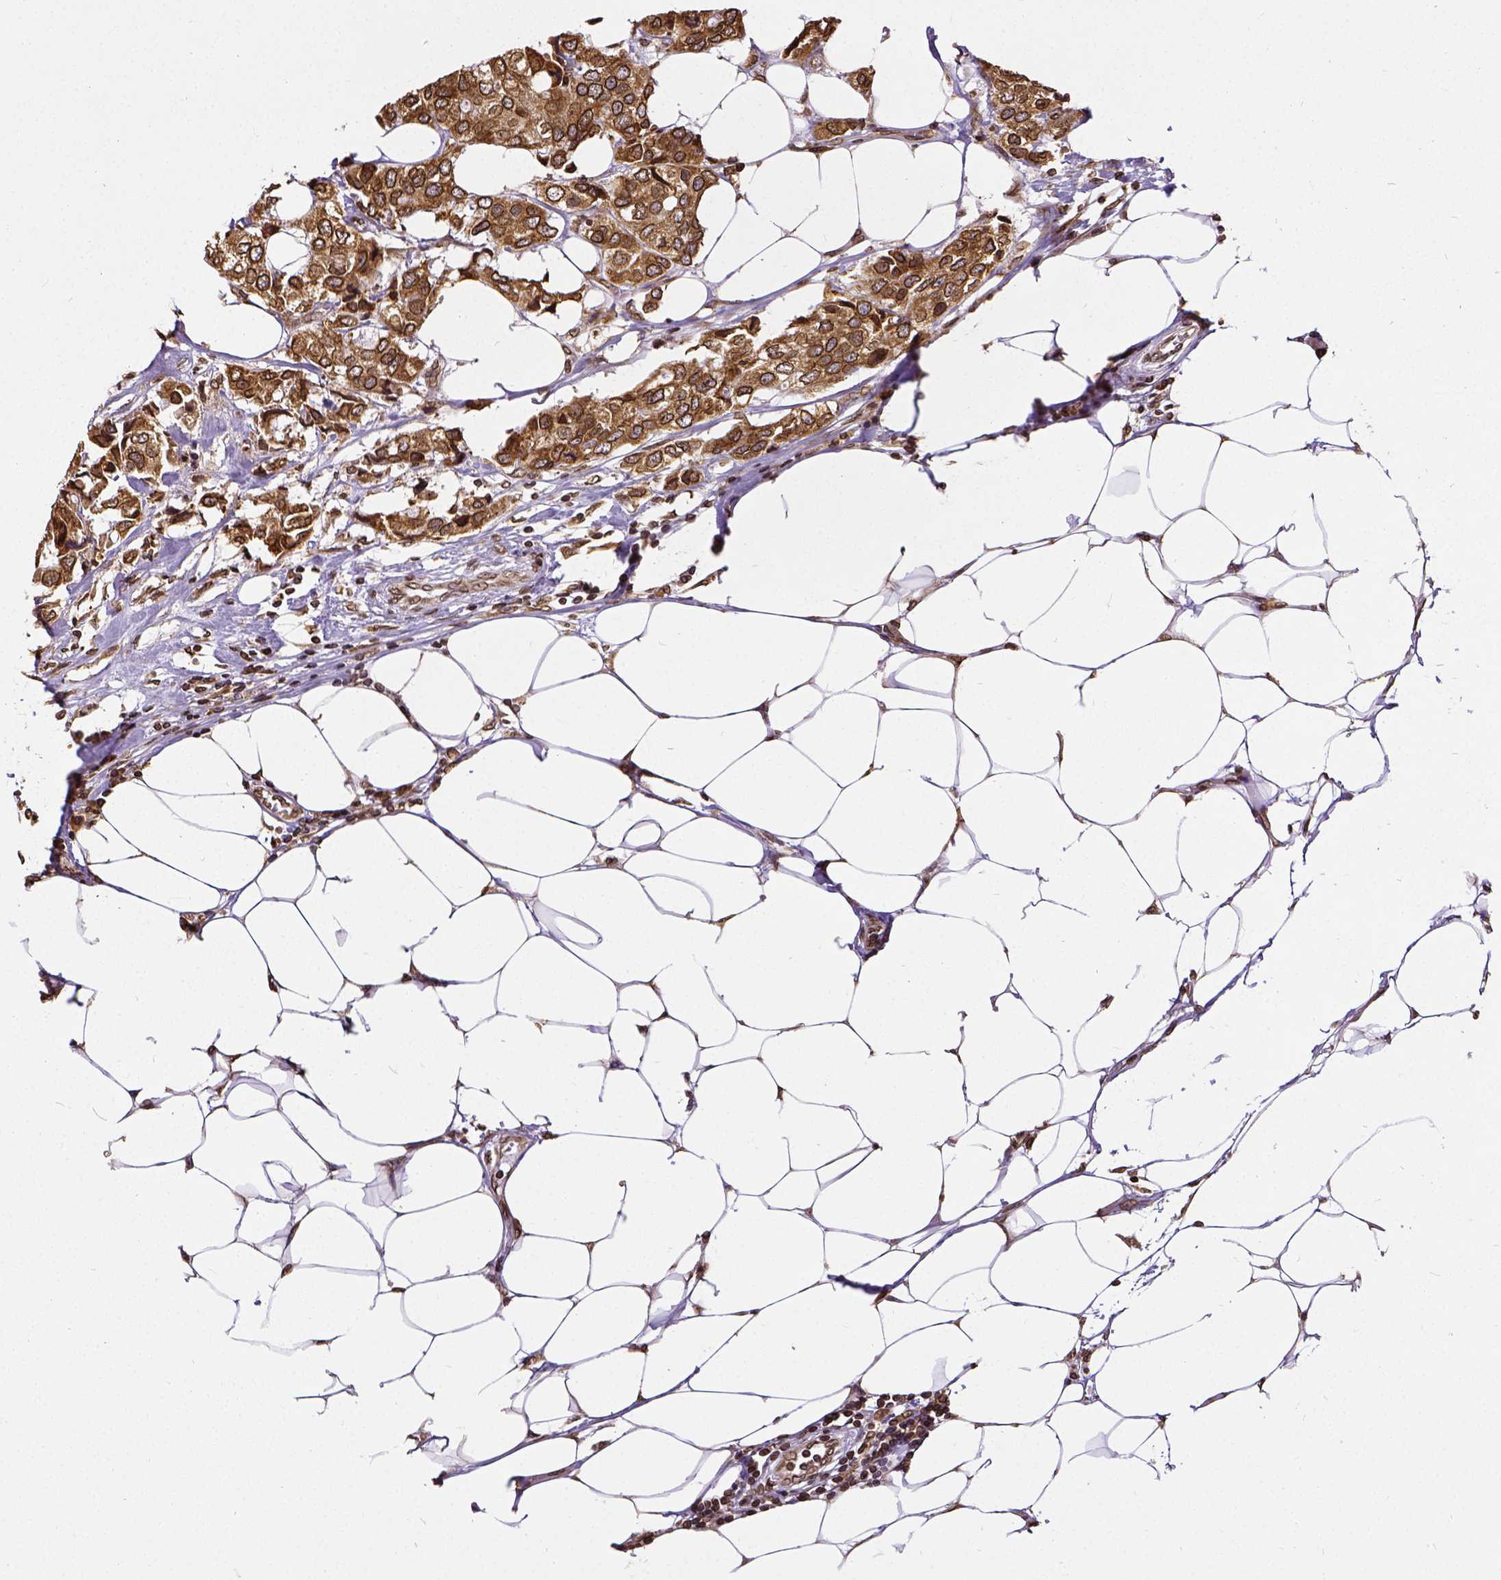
{"staining": {"intensity": "strong", "quantity": ">75%", "location": "cytoplasmic/membranous,nuclear"}, "tissue": "breast cancer", "cell_type": "Tumor cells", "image_type": "cancer", "snomed": [{"axis": "morphology", "description": "Duct carcinoma"}, {"axis": "topography", "description": "Breast"}], "caption": "Tumor cells demonstrate strong cytoplasmic/membranous and nuclear positivity in approximately >75% of cells in breast cancer.", "gene": "MTDH", "patient": {"sex": "female", "age": 80}}